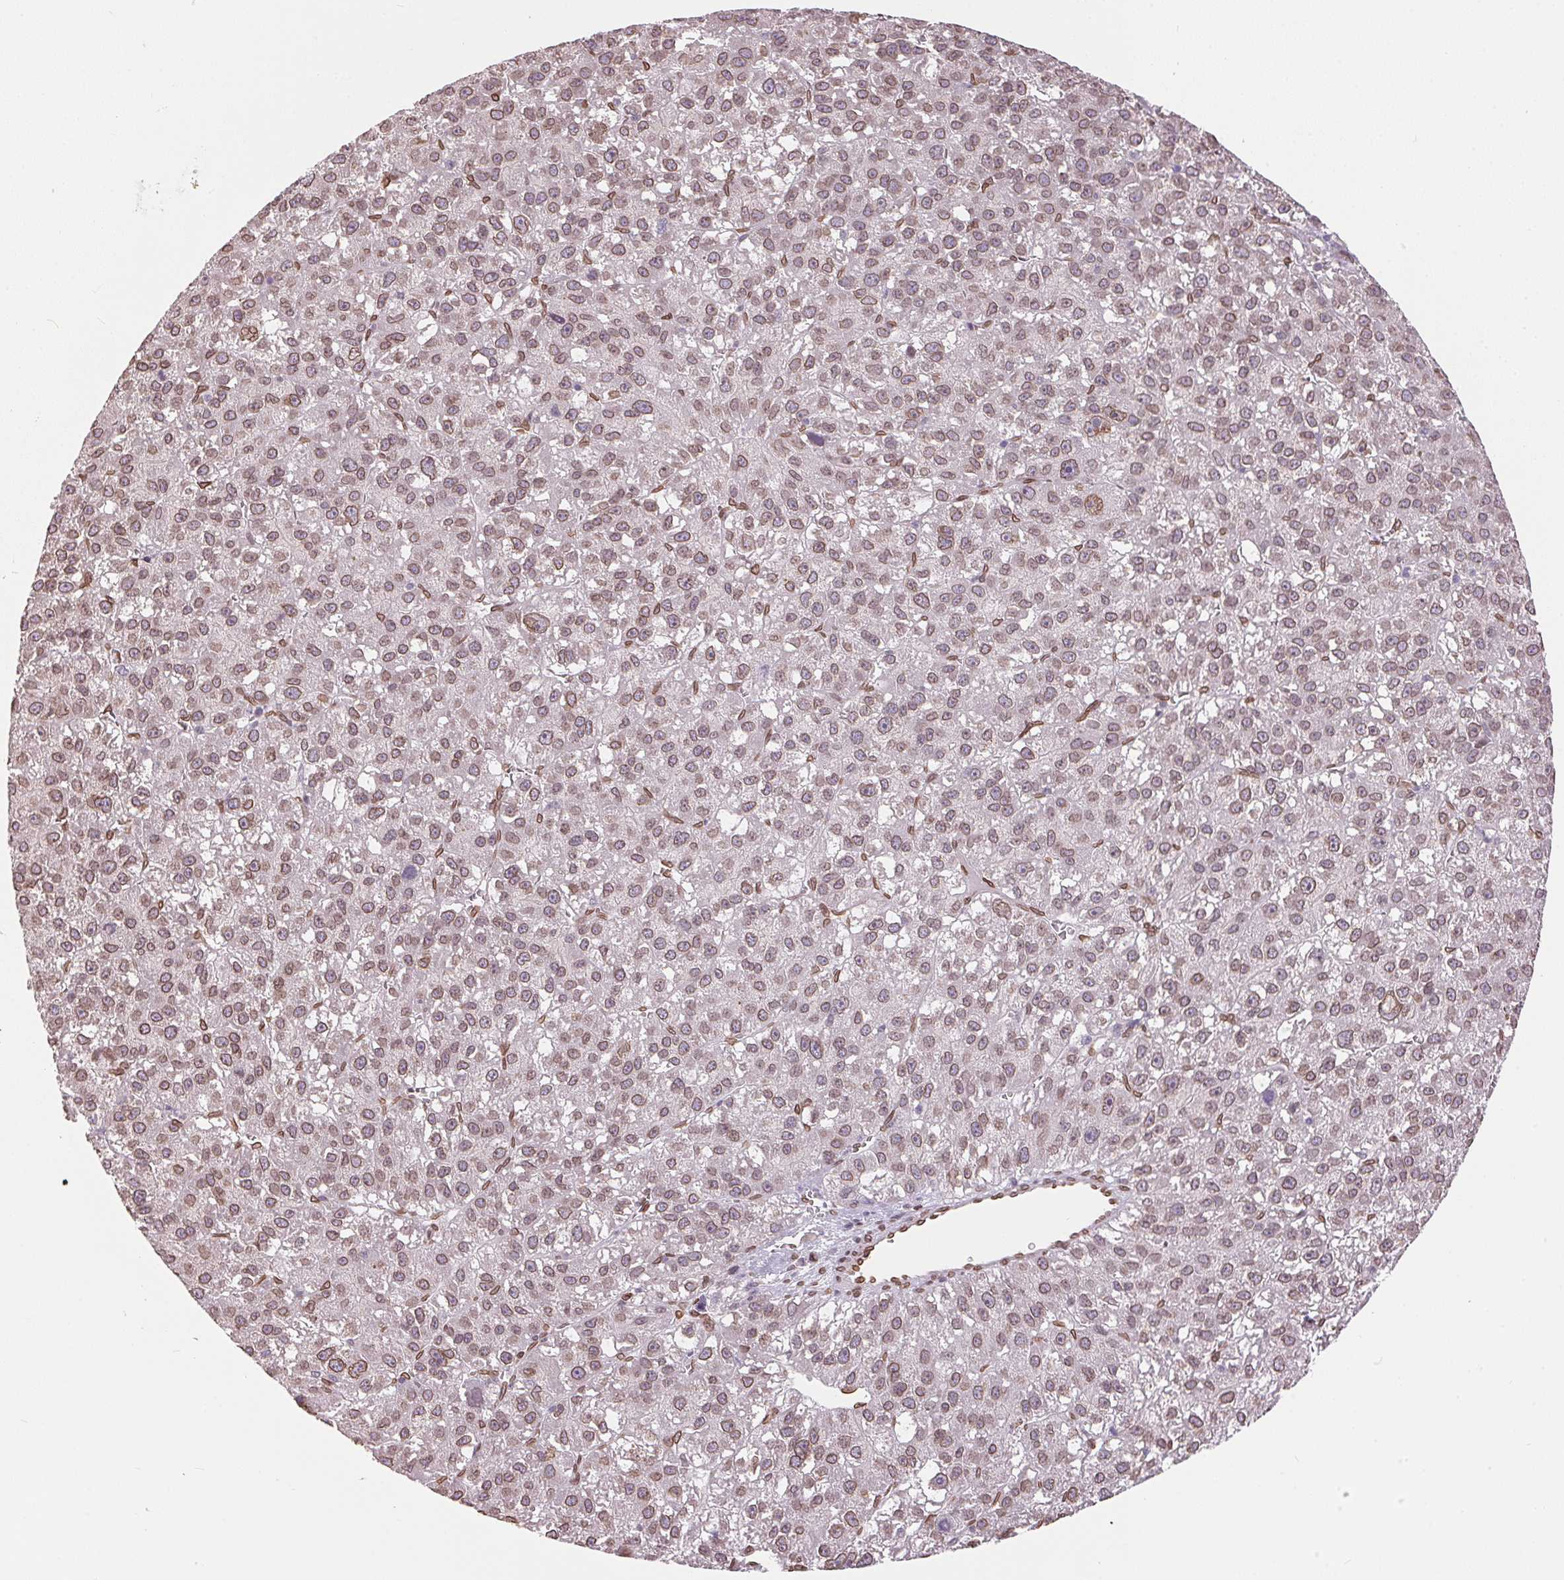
{"staining": {"intensity": "moderate", "quantity": ">75%", "location": "cytoplasmic/membranous,nuclear"}, "tissue": "liver cancer", "cell_type": "Tumor cells", "image_type": "cancer", "snomed": [{"axis": "morphology", "description": "Carcinoma, Hepatocellular, NOS"}, {"axis": "topography", "description": "Liver"}], "caption": "Liver cancer stained for a protein (brown) reveals moderate cytoplasmic/membranous and nuclear positive staining in approximately >75% of tumor cells.", "gene": "TMEM175", "patient": {"sex": "female", "age": 70}}